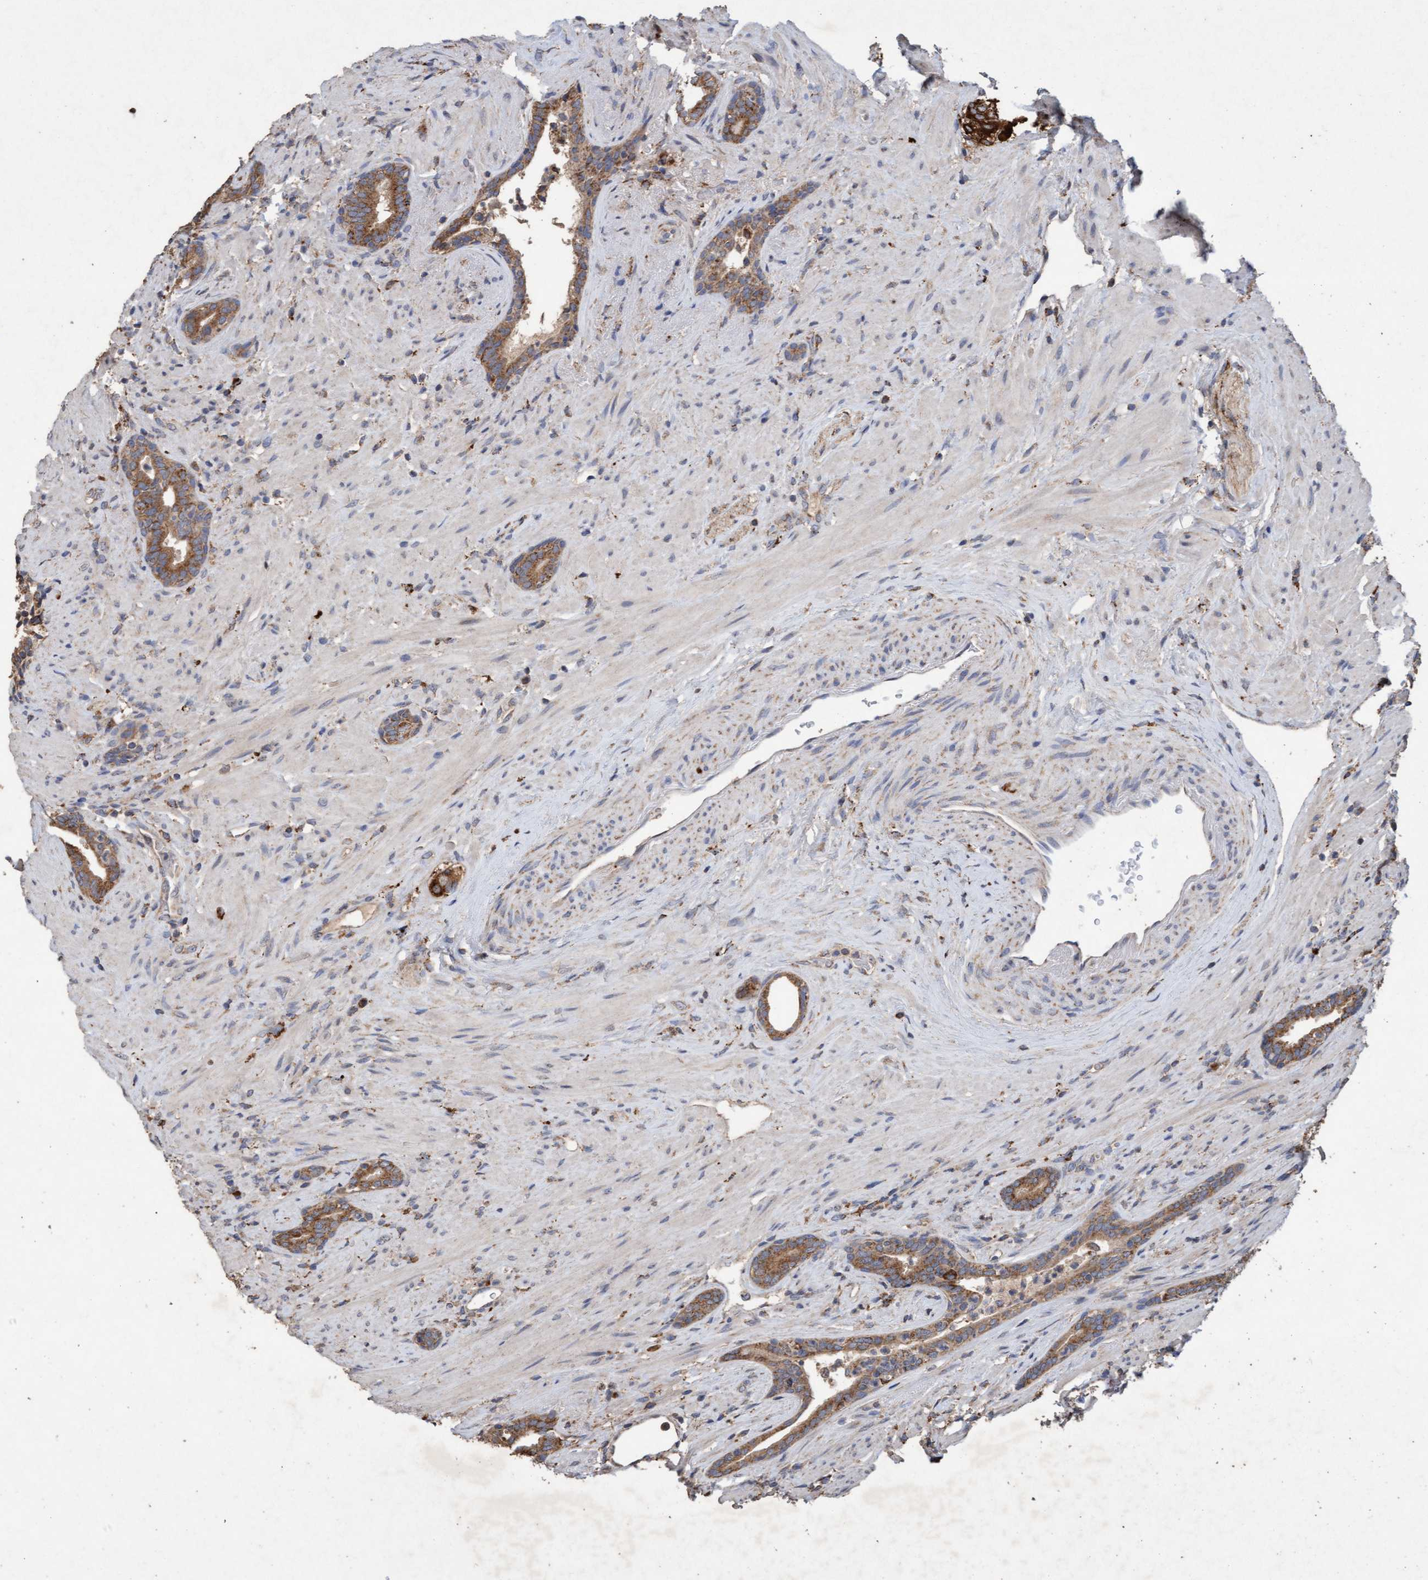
{"staining": {"intensity": "moderate", "quantity": ">75%", "location": "cytoplasmic/membranous"}, "tissue": "prostate cancer", "cell_type": "Tumor cells", "image_type": "cancer", "snomed": [{"axis": "morphology", "description": "Adenocarcinoma, High grade"}, {"axis": "topography", "description": "Prostate"}], "caption": "DAB immunohistochemical staining of adenocarcinoma (high-grade) (prostate) reveals moderate cytoplasmic/membranous protein positivity in approximately >75% of tumor cells.", "gene": "ATPAF2", "patient": {"sex": "male", "age": 71}}